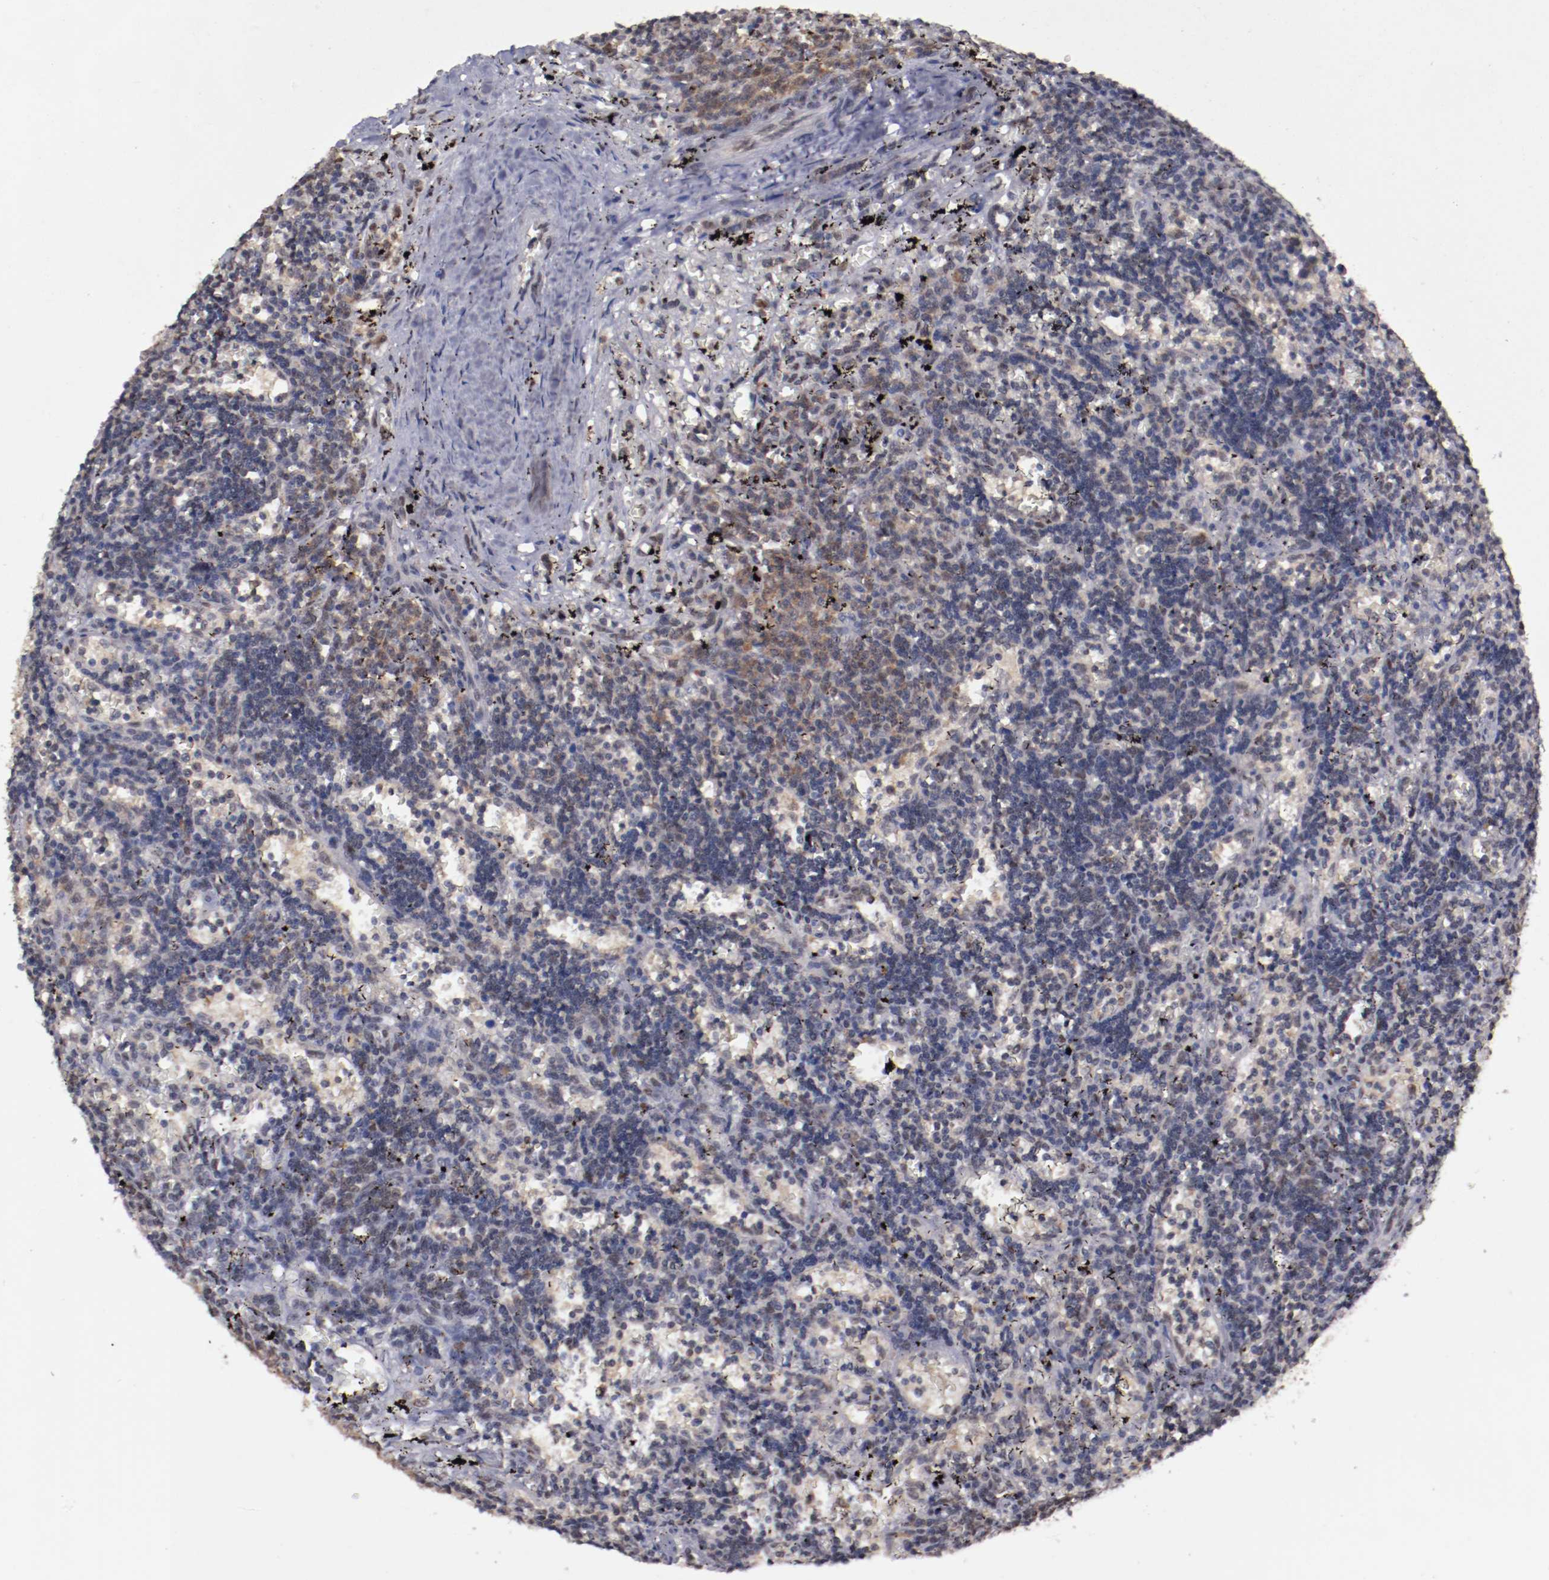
{"staining": {"intensity": "weak", "quantity": "<25%", "location": "cytoplasmic/membranous,nuclear"}, "tissue": "lymphoma", "cell_type": "Tumor cells", "image_type": "cancer", "snomed": [{"axis": "morphology", "description": "Malignant lymphoma, non-Hodgkin's type, Low grade"}, {"axis": "topography", "description": "Spleen"}], "caption": "The immunohistochemistry photomicrograph has no significant positivity in tumor cells of malignant lymphoma, non-Hodgkin's type (low-grade) tissue. (DAB immunohistochemistry (IHC), high magnification).", "gene": "ARNT", "patient": {"sex": "male", "age": 60}}